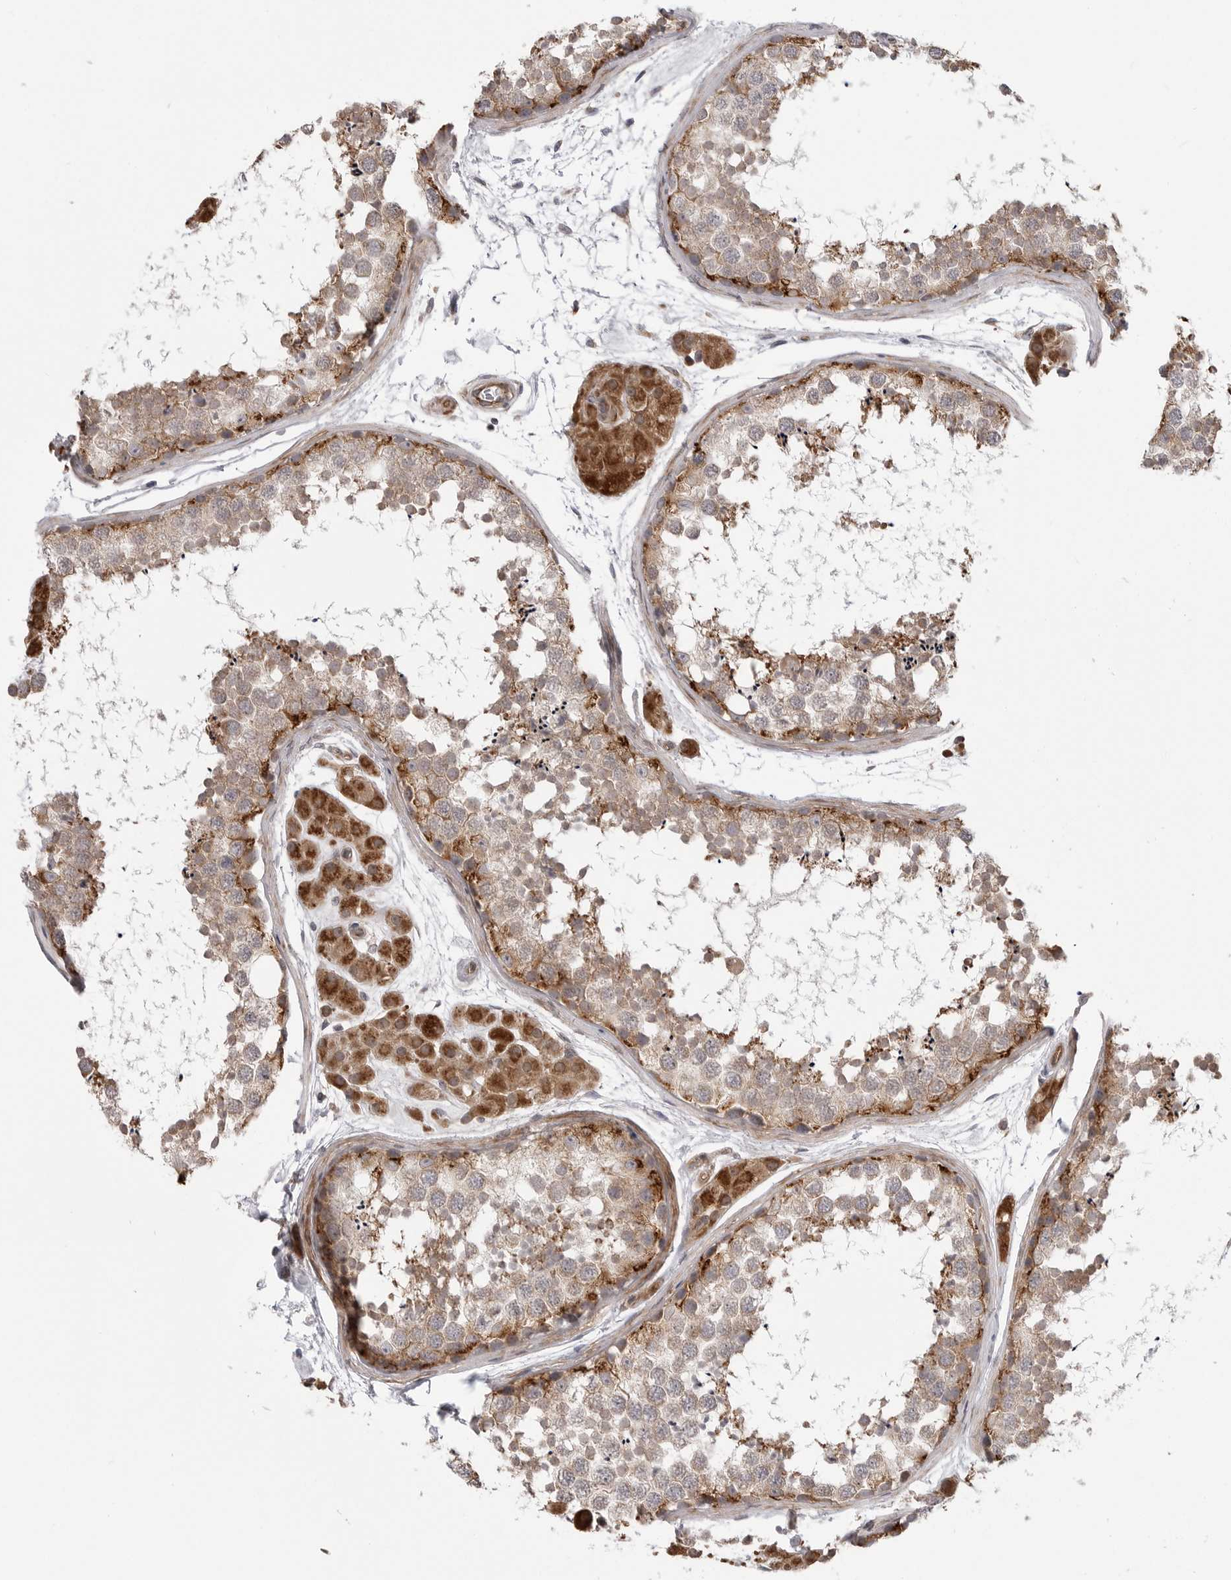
{"staining": {"intensity": "moderate", "quantity": ">75%", "location": "cytoplasmic/membranous"}, "tissue": "testis", "cell_type": "Cells in seminiferous ducts", "image_type": "normal", "snomed": [{"axis": "morphology", "description": "Normal tissue, NOS"}, {"axis": "topography", "description": "Testis"}], "caption": "DAB (3,3'-diaminobenzidine) immunohistochemical staining of unremarkable testis reveals moderate cytoplasmic/membranous protein positivity in approximately >75% of cells in seminiferous ducts.", "gene": "SCP2", "patient": {"sex": "male", "age": 56}}